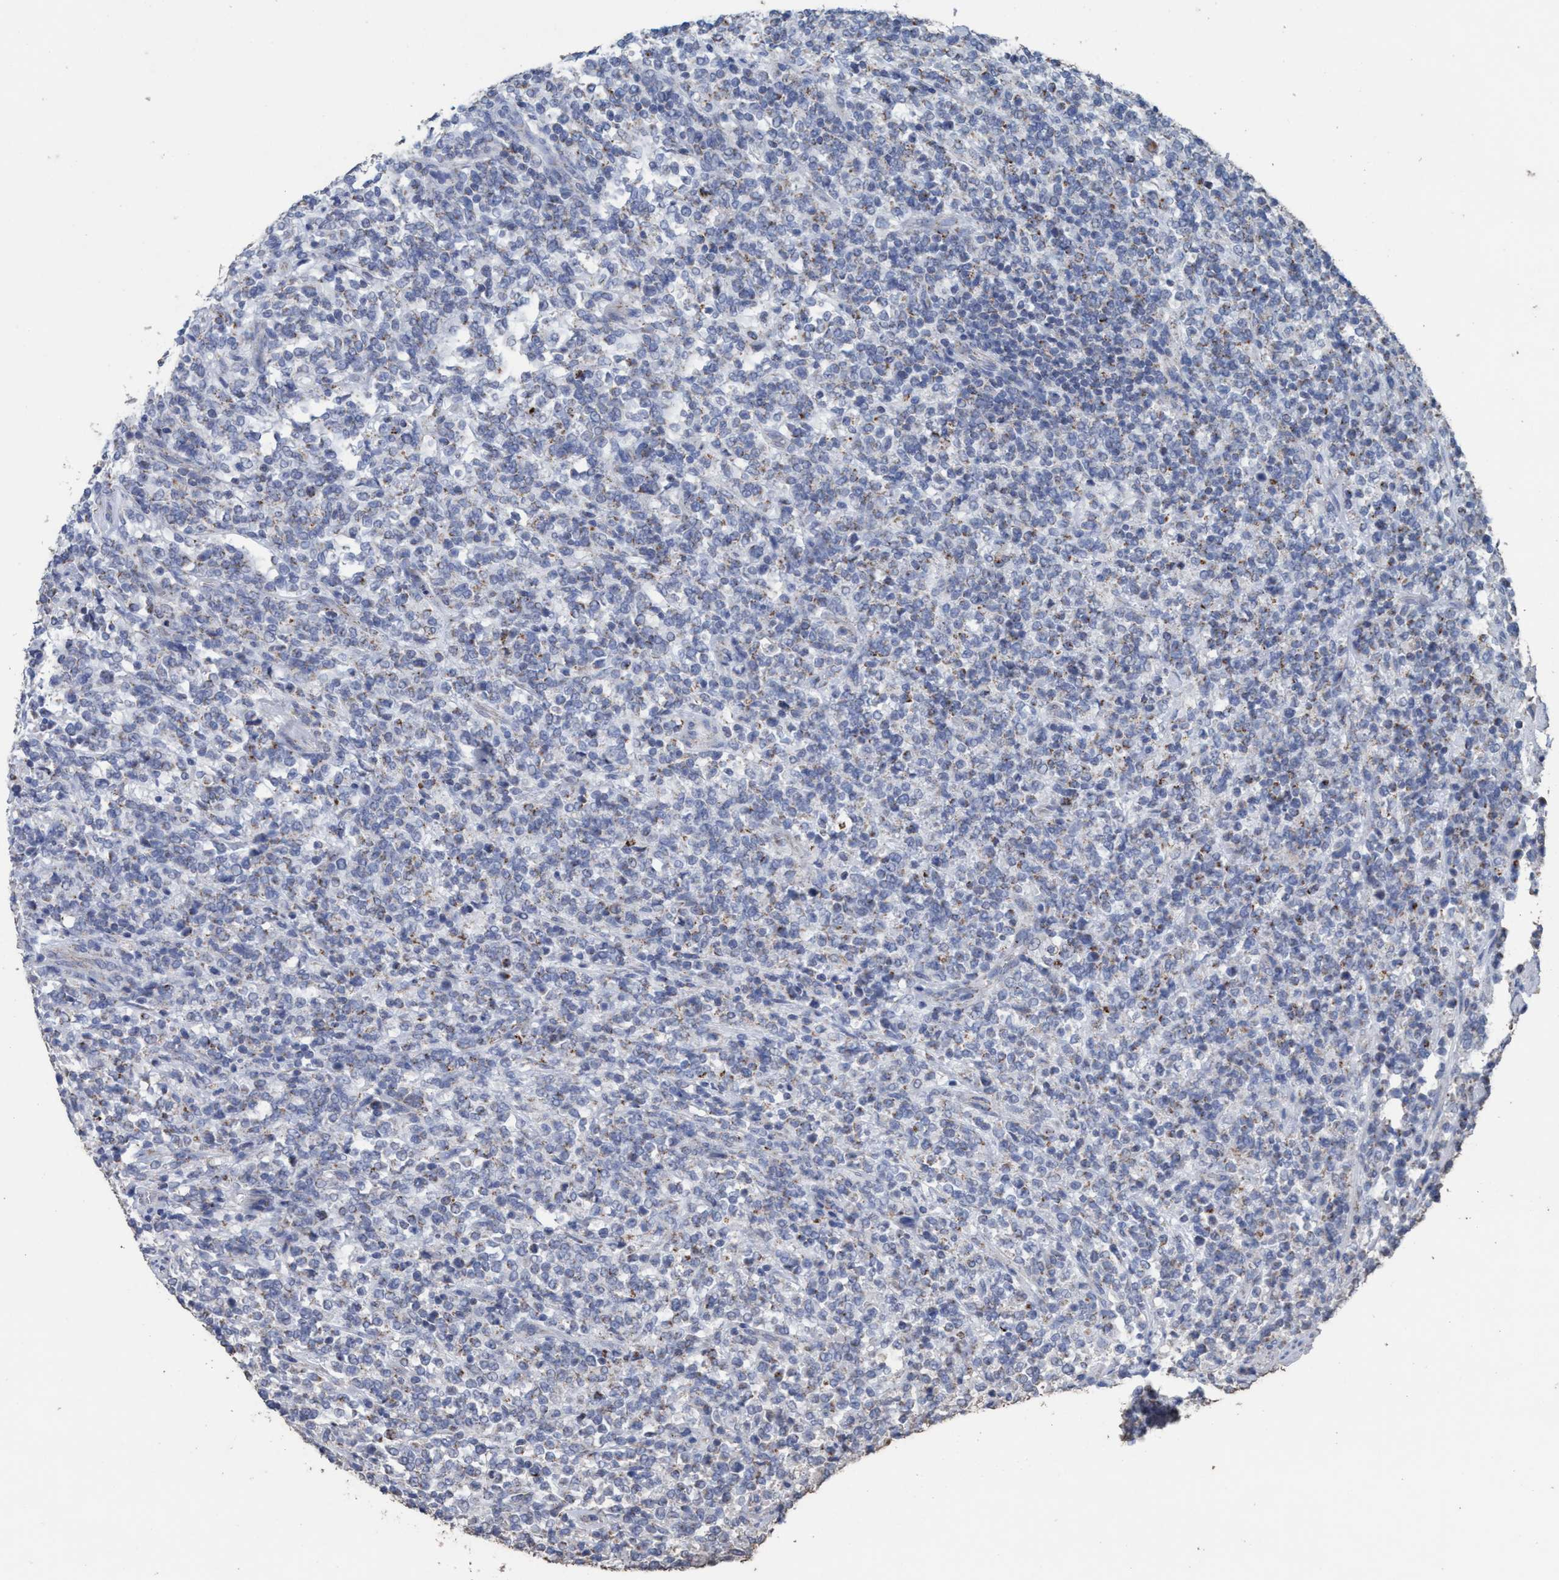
{"staining": {"intensity": "weak", "quantity": "<25%", "location": "cytoplasmic/membranous"}, "tissue": "lymphoma", "cell_type": "Tumor cells", "image_type": "cancer", "snomed": [{"axis": "morphology", "description": "Malignant lymphoma, non-Hodgkin's type, High grade"}, {"axis": "topography", "description": "Soft tissue"}], "caption": "High magnification brightfield microscopy of malignant lymphoma, non-Hodgkin's type (high-grade) stained with DAB (3,3'-diaminobenzidine) (brown) and counterstained with hematoxylin (blue): tumor cells show no significant staining.", "gene": "RSAD1", "patient": {"sex": "male", "age": 18}}